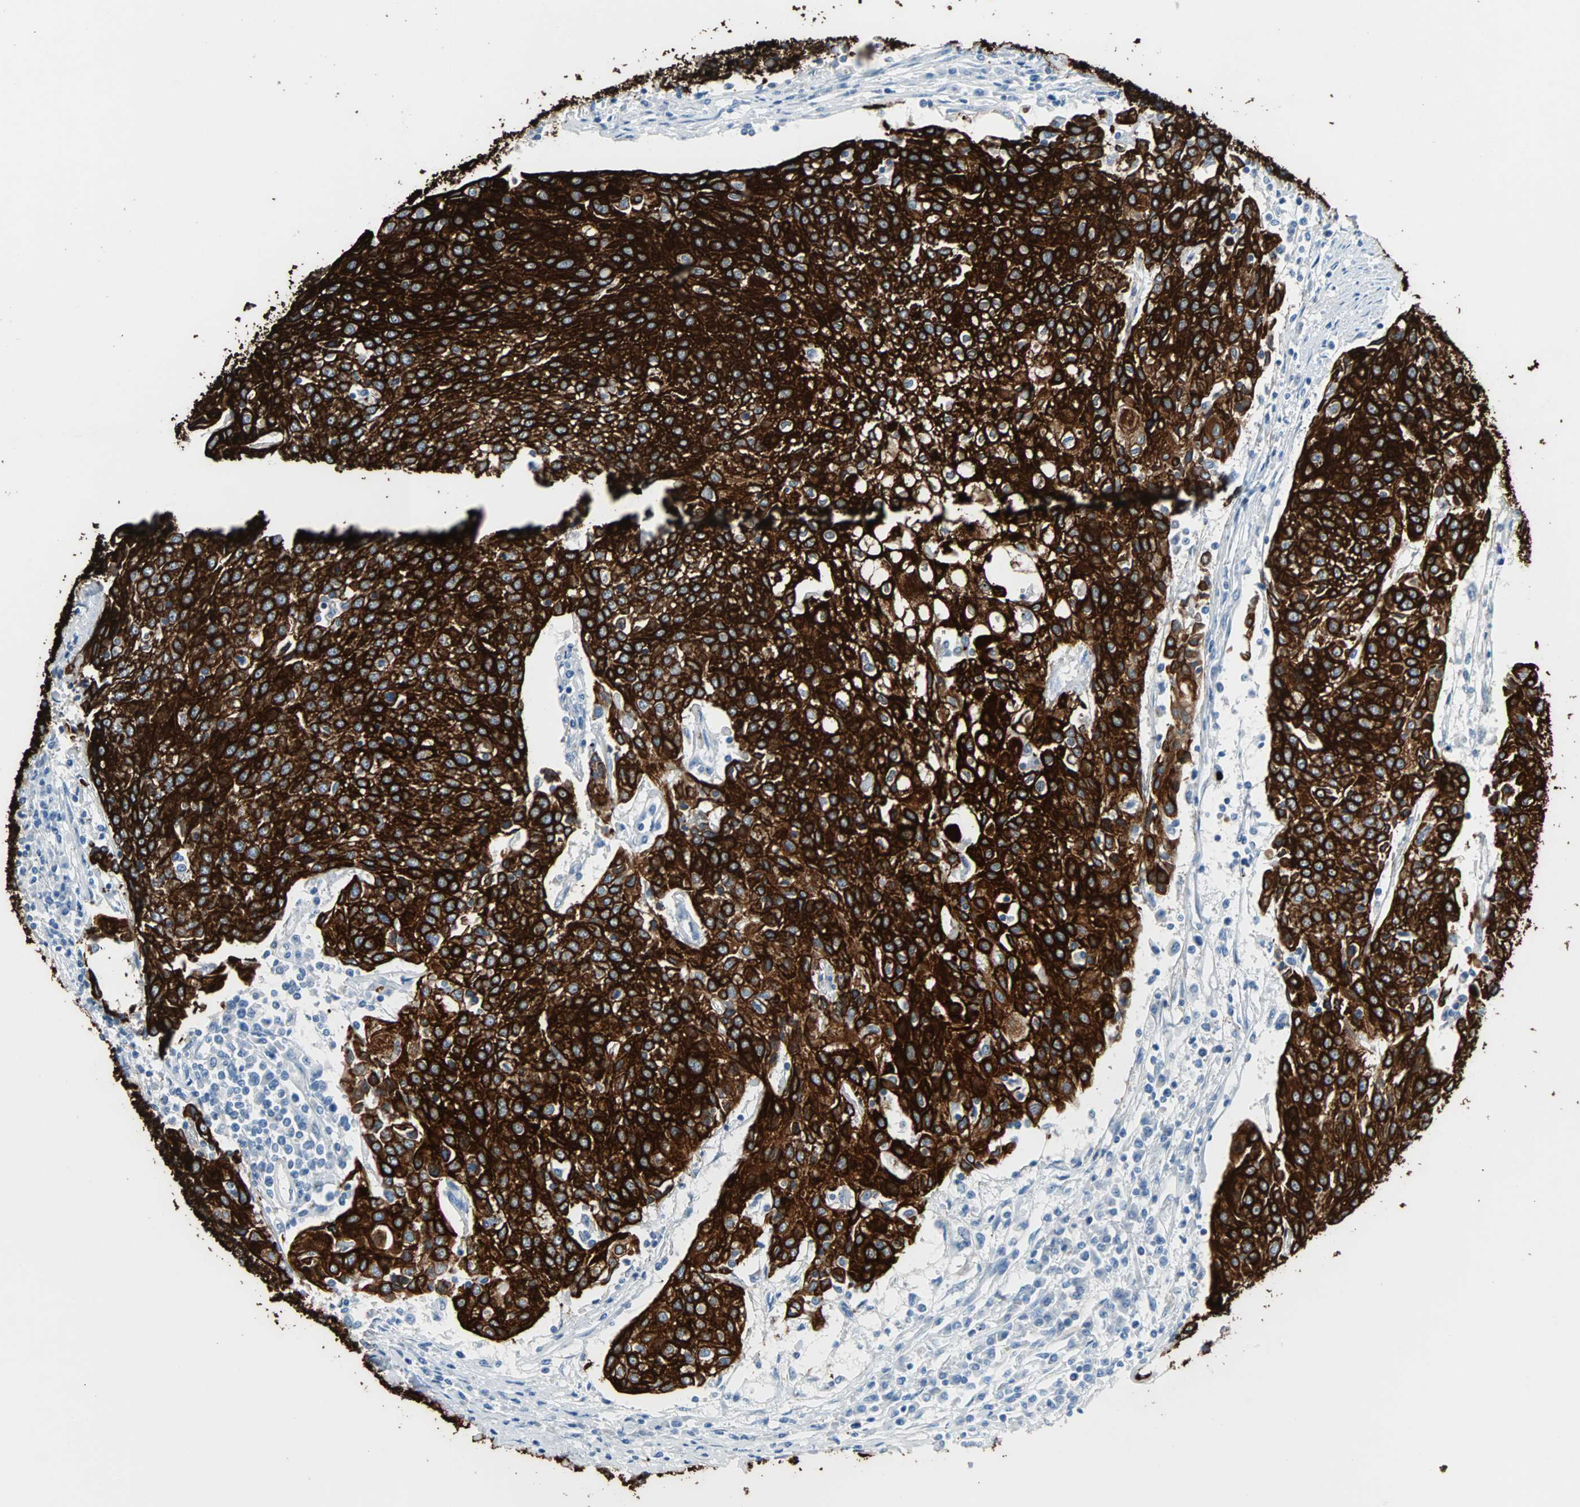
{"staining": {"intensity": "strong", "quantity": ">75%", "location": "cytoplasmic/membranous"}, "tissue": "urothelial cancer", "cell_type": "Tumor cells", "image_type": "cancer", "snomed": [{"axis": "morphology", "description": "Urothelial carcinoma, High grade"}, {"axis": "topography", "description": "Urinary bladder"}], "caption": "Urothelial carcinoma (high-grade) stained with a protein marker displays strong staining in tumor cells.", "gene": "KRT7", "patient": {"sex": "female", "age": 85}}